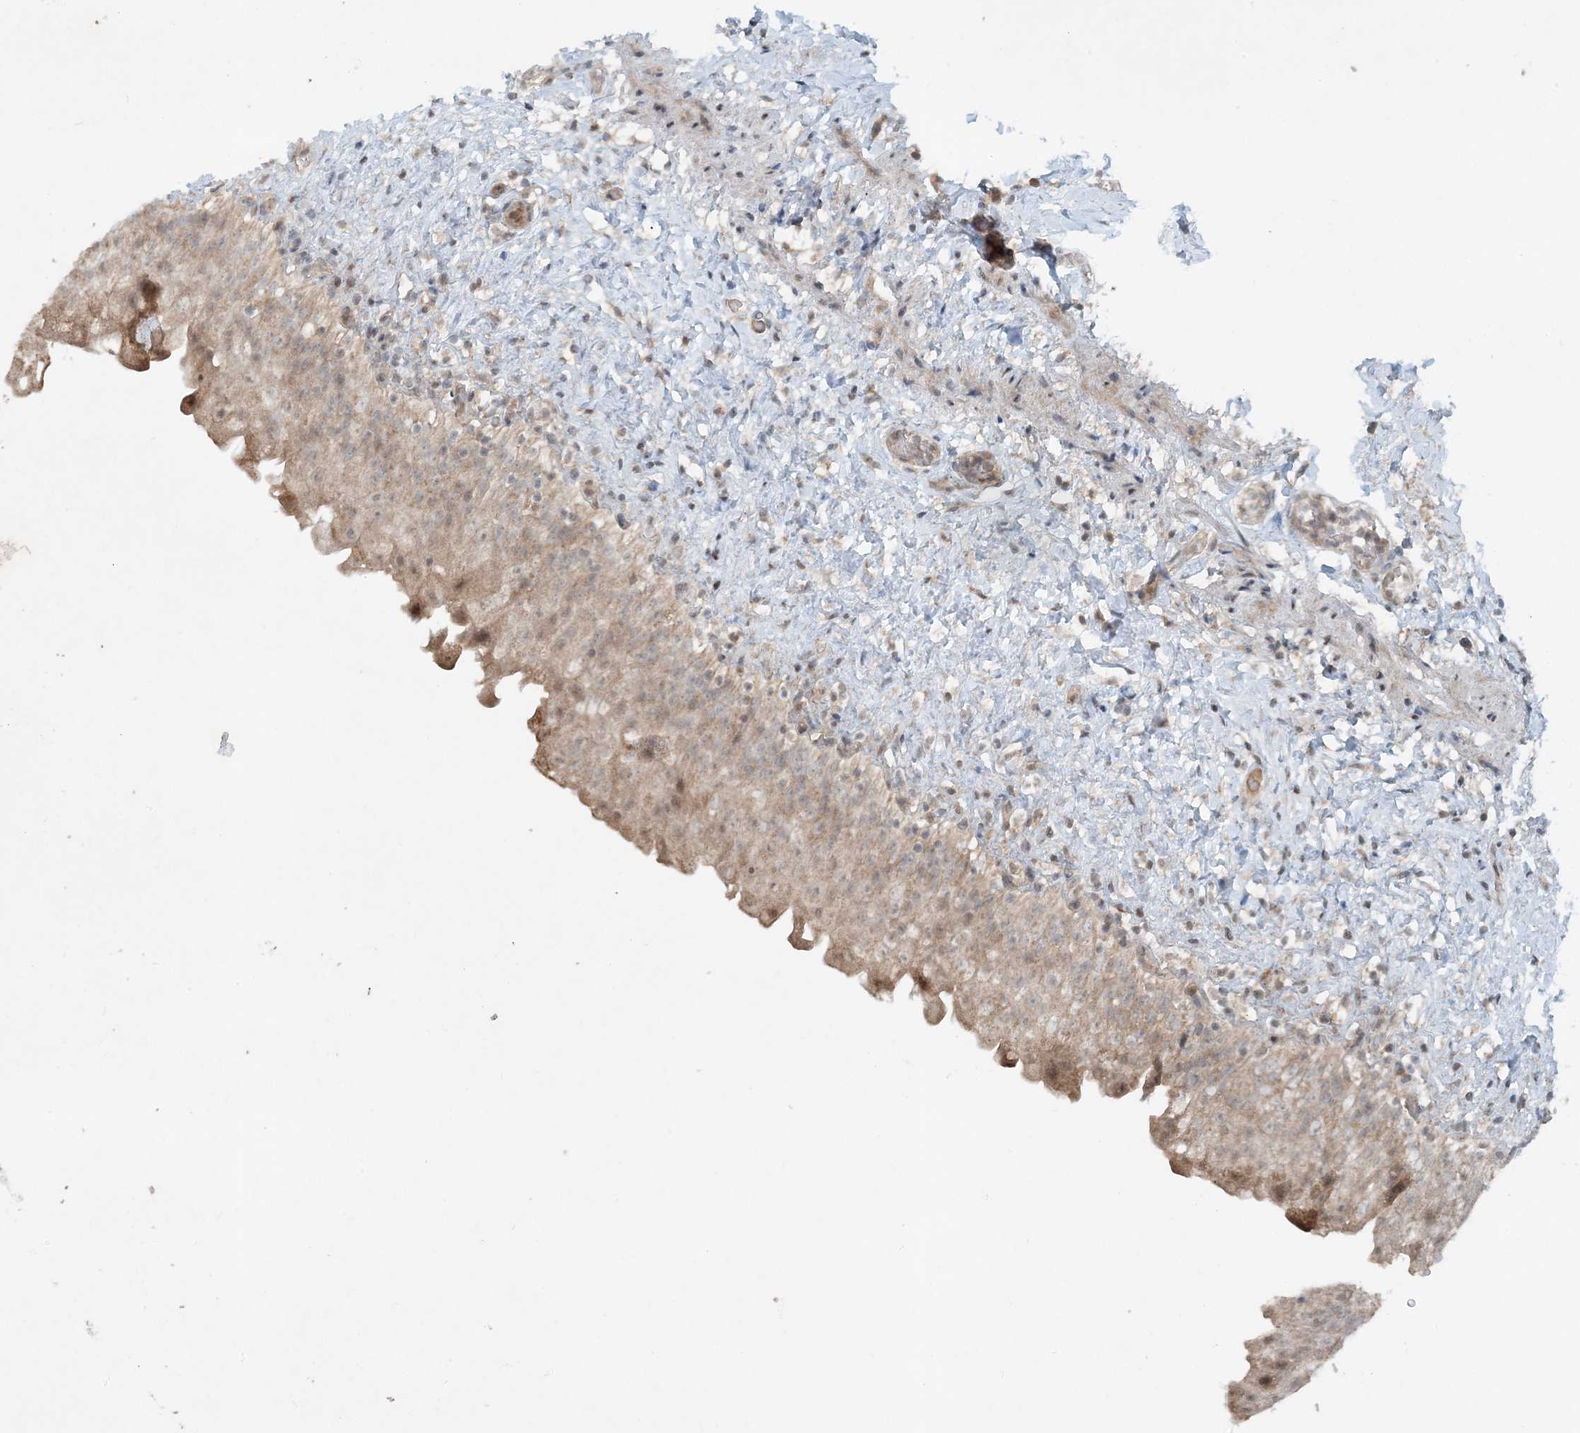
{"staining": {"intensity": "weak", "quantity": ">75%", "location": "cytoplasmic/membranous"}, "tissue": "urinary bladder", "cell_type": "Urothelial cells", "image_type": "normal", "snomed": [{"axis": "morphology", "description": "Normal tissue, NOS"}, {"axis": "topography", "description": "Urinary bladder"}], "caption": "This micrograph demonstrates immunohistochemistry (IHC) staining of normal urinary bladder, with low weak cytoplasmic/membranous positivity in about >75% of urothelial cells.", "gene": "MITD1", "patient": {"sex": "female", "age": 27}}